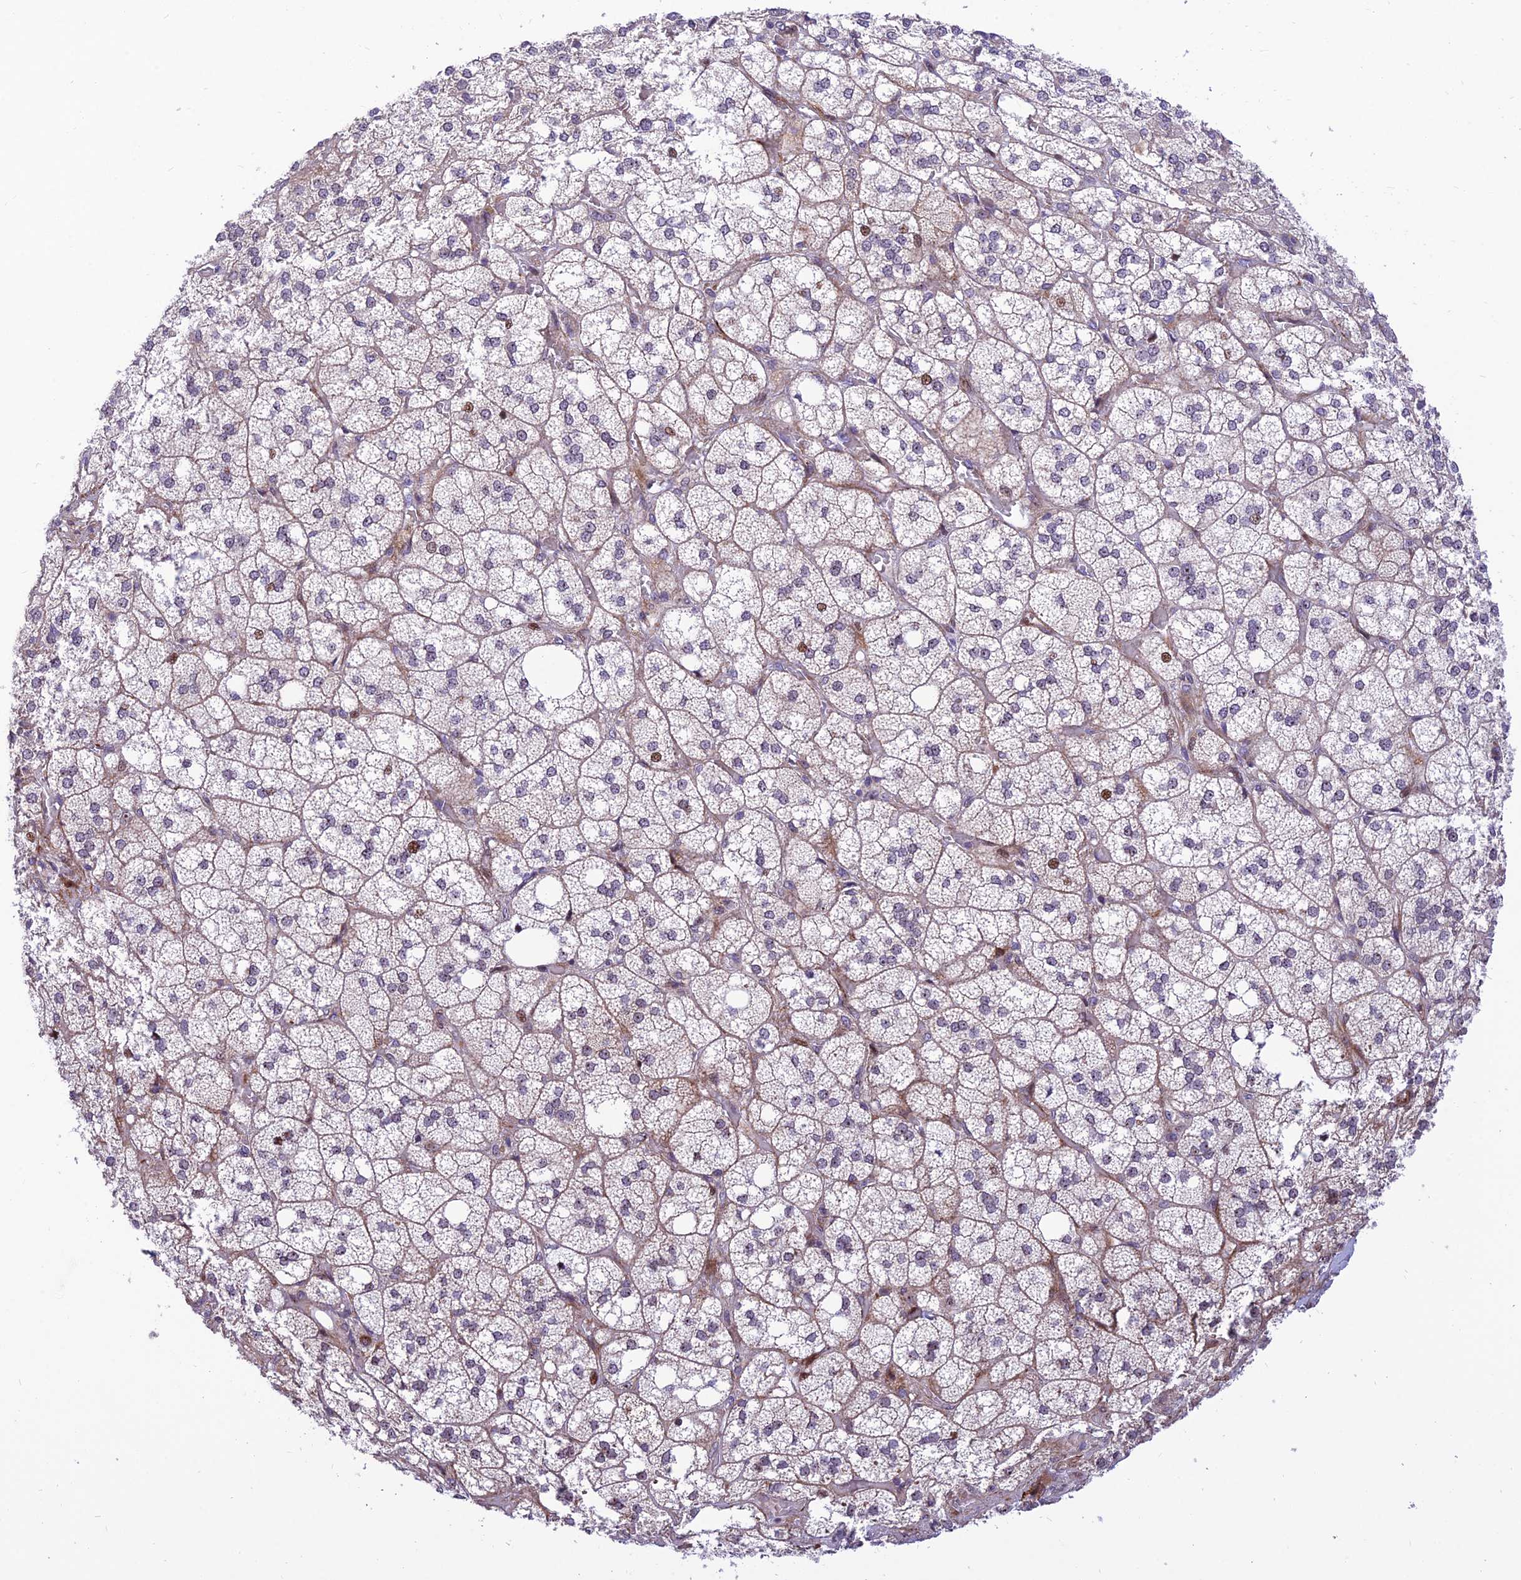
{"staining": {"intensity": "negative", "quantity": "none", "location": "none"}, "tissue": "adrenal gland", "cell_type": "Glandular cells", "image_type": "normal", "snomed": [{"axis": "morphology", "description": "Normal tissue, NOS"}, {"axis": "topography", "description": "Adrenal gland"}], "caption": "High power microscopy image of an immunohistochemistry (IHC) photomicrograph of unremarkable adrenal gland, revealing no significant expression in glandular cells.", "gene": "KBTBD7", "patient": {"sex": "male", "age": 61}}